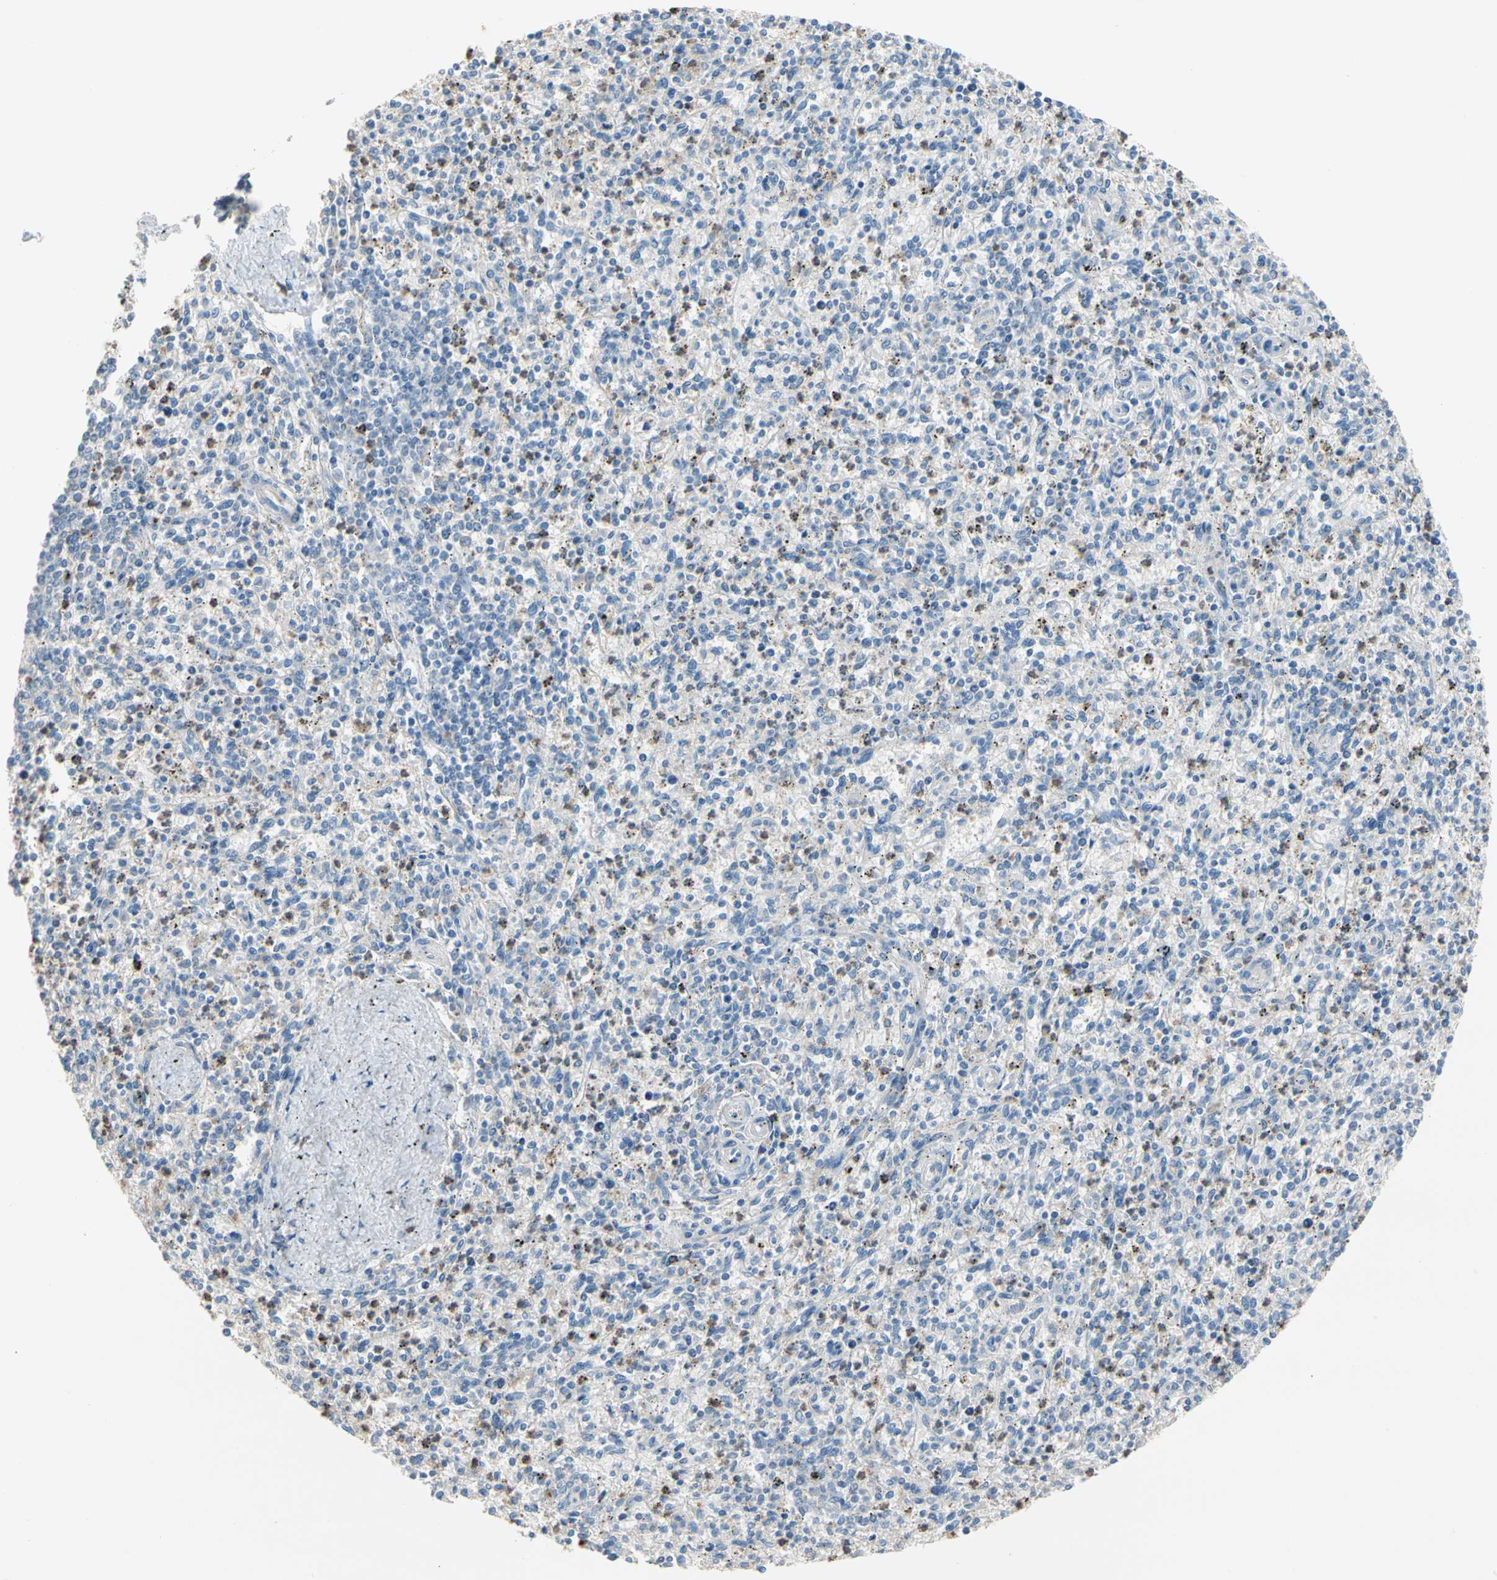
{"staining": {"intensity": "weak", "quantity": "<25%", "location": "cytoplasmic/membranous,nuclear"}, "tissue": "spleen", "cell_type": "Cells in red pulp", "image_type": "normal", "snomed": [{"axis": "morphology", "description": "Normal tissue, NOS"}, {"axis": "topography", "description": "Spleen"}], "caption": "This photomicrograph is of normal spleen stained with immunohistochemistry (IHC) to label a protein in brown with the nuclei are counter-stained blue. There is no staining in cells in red pulp. (Brightfield microscopy of DAB IHC at high magnification).", "gene": "BBOX1", "patient": {"sex": "male", "age": 72}}